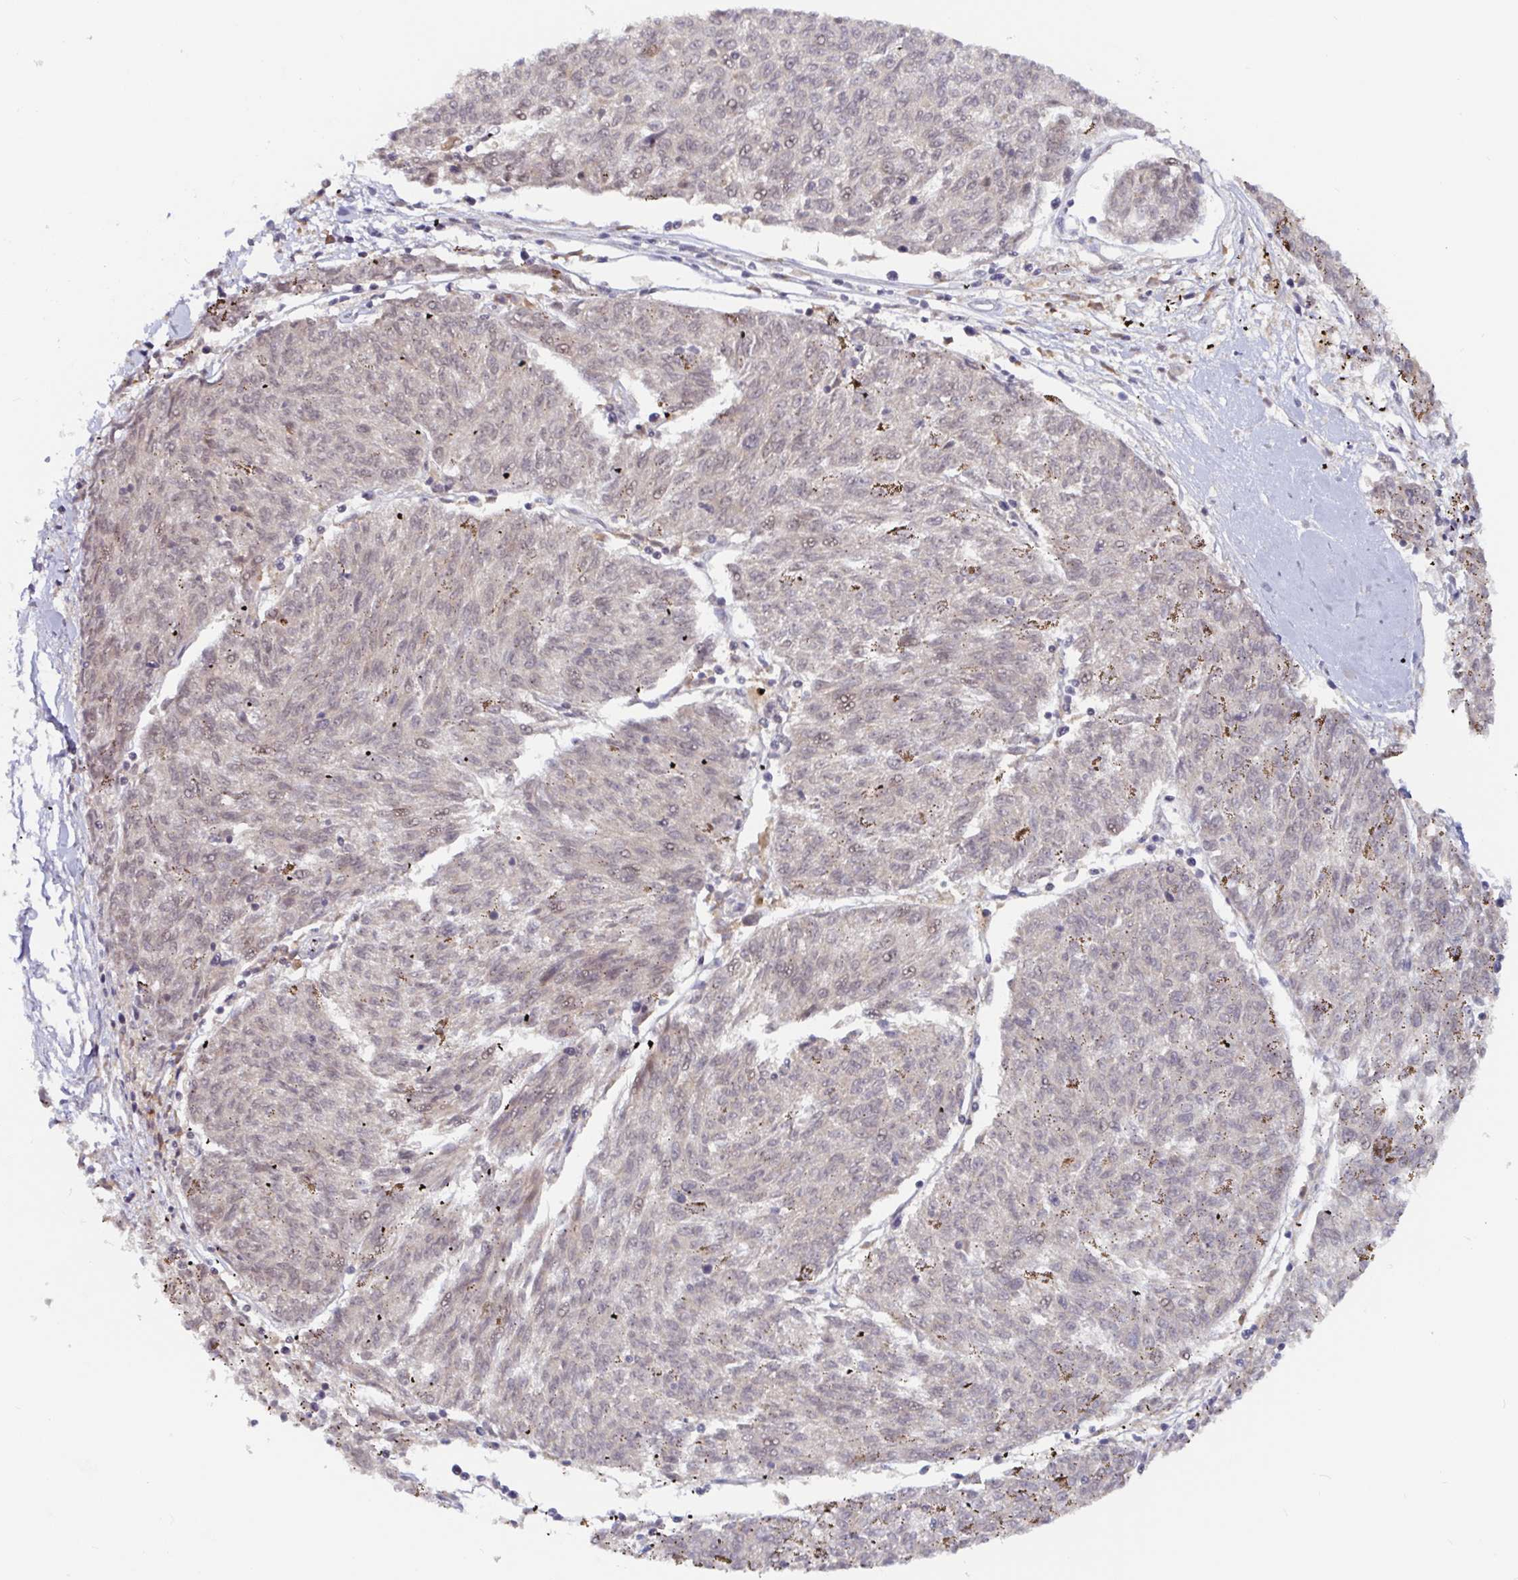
{"staining": {"intensity": "negative", "quantity": "none", "location": "none"}, "tissue": "melanoma", "cell_type": "Tumor cells", "image_type": "cancer", "snomed": [{"axis": "morphology", "description": "Malignant melanoma, NOS"}, {"axis": "topography", "description": "Skin"}], "caption": "Tumor cells show no significant protein positivity in malignant melanoma. The staining is performed using DAB (3,3'-diaminobenzidine) brown chromogen with nuclei counter-stained in using hematoxylin.", "gene": "ALG1", "patient": {"sex": "female", "age": 72}}